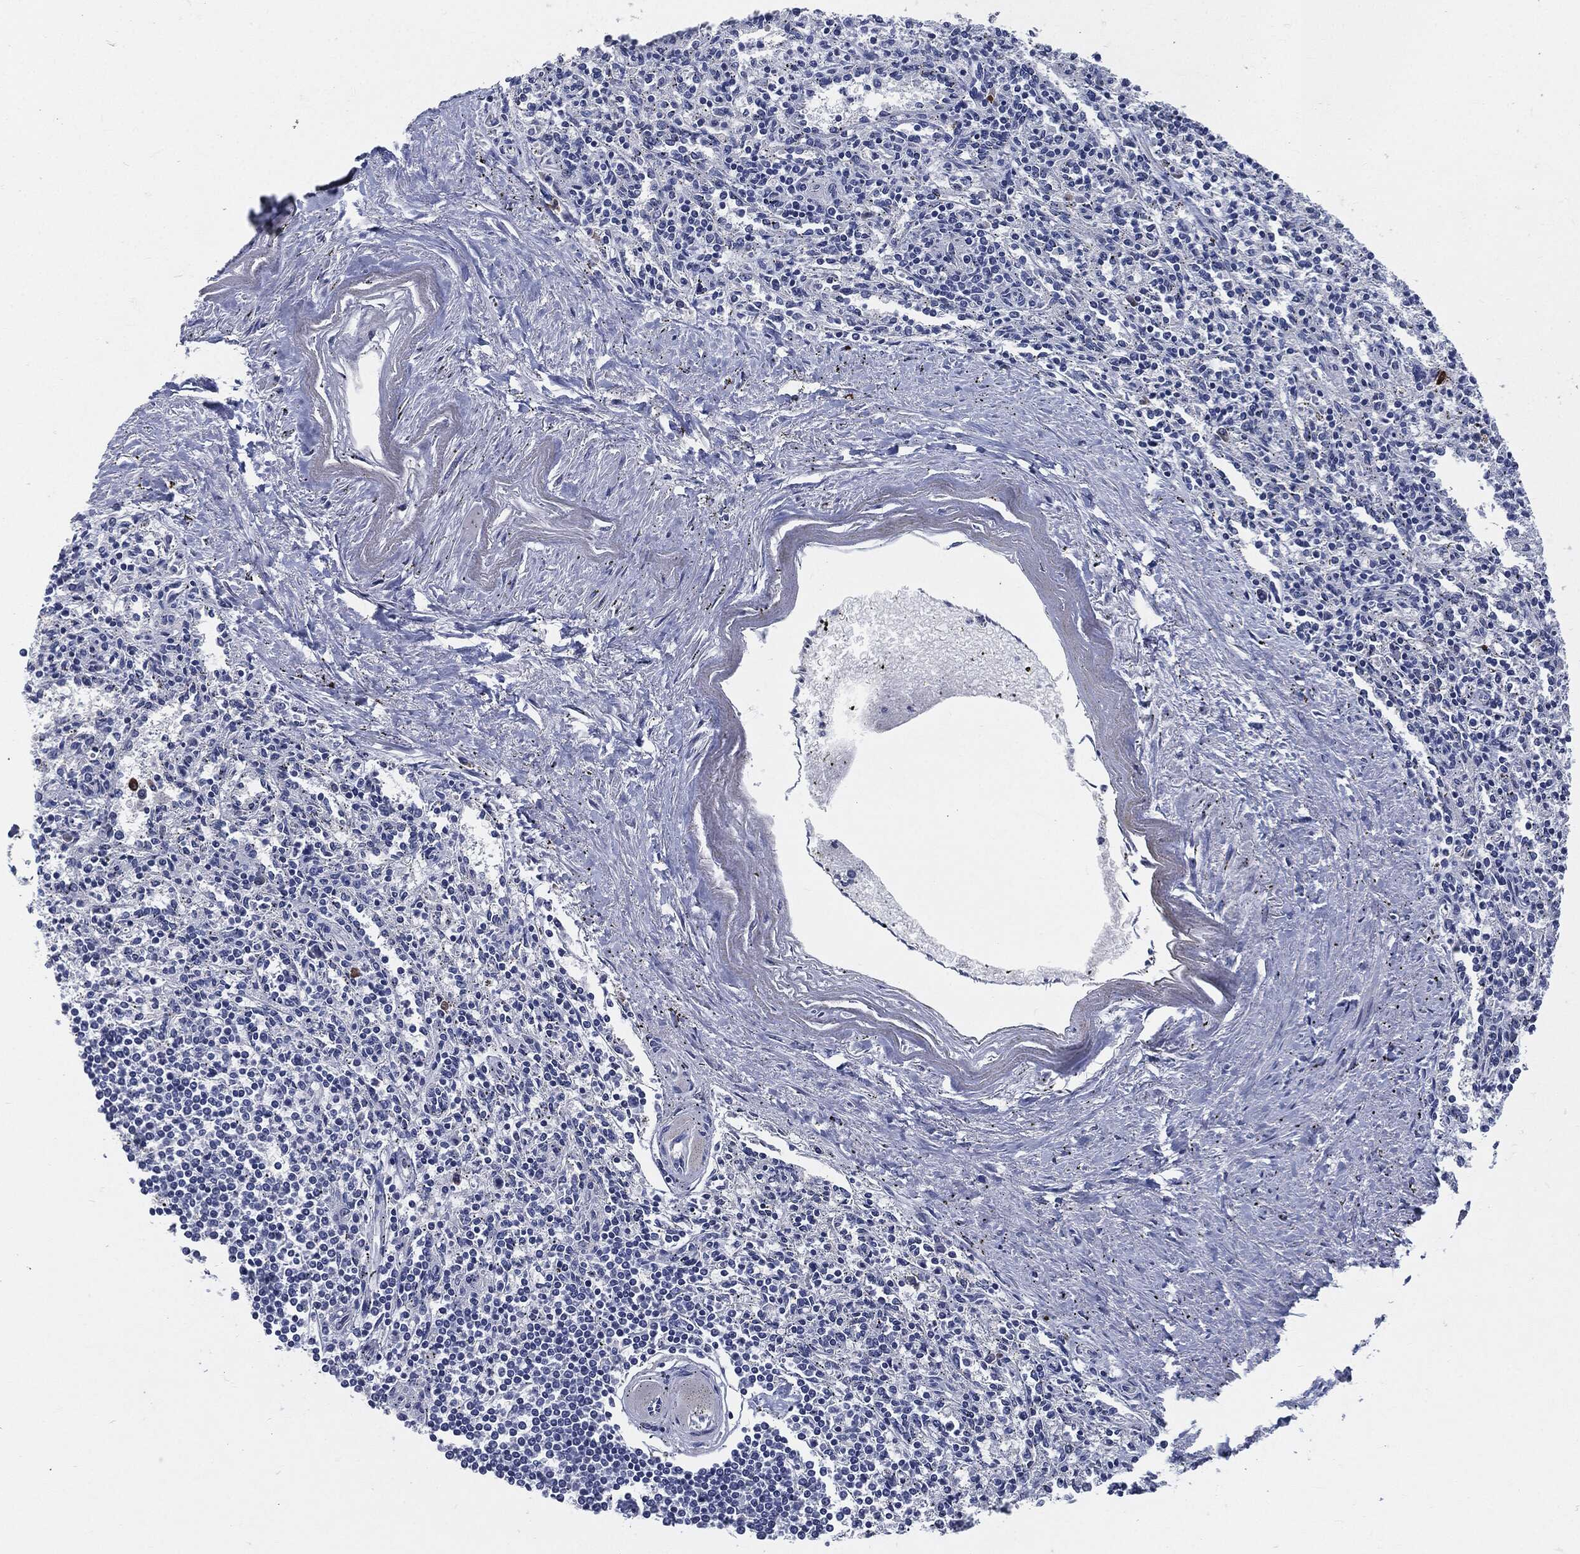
{"staining": {"intensity": "strong", "quantity": "<25%", "location": "cytoplasmic/membranous"}, "tissue": "spleen", "cell_type": "Cells in red pulp", "image_type": "normal", "snomed": [{"axis": "morphology", "description": "Normal tissue, NOS"}, {"axis": "topography", "description": "Spleen"}], "caption": "This is a micrograph of IHC staining of unremarkable spleen, which shows strong staining in the cytoplasmic/membranous of cells in red pulp.", "gene": "CD27", "patient": {"sex": "male", "age": 69}}